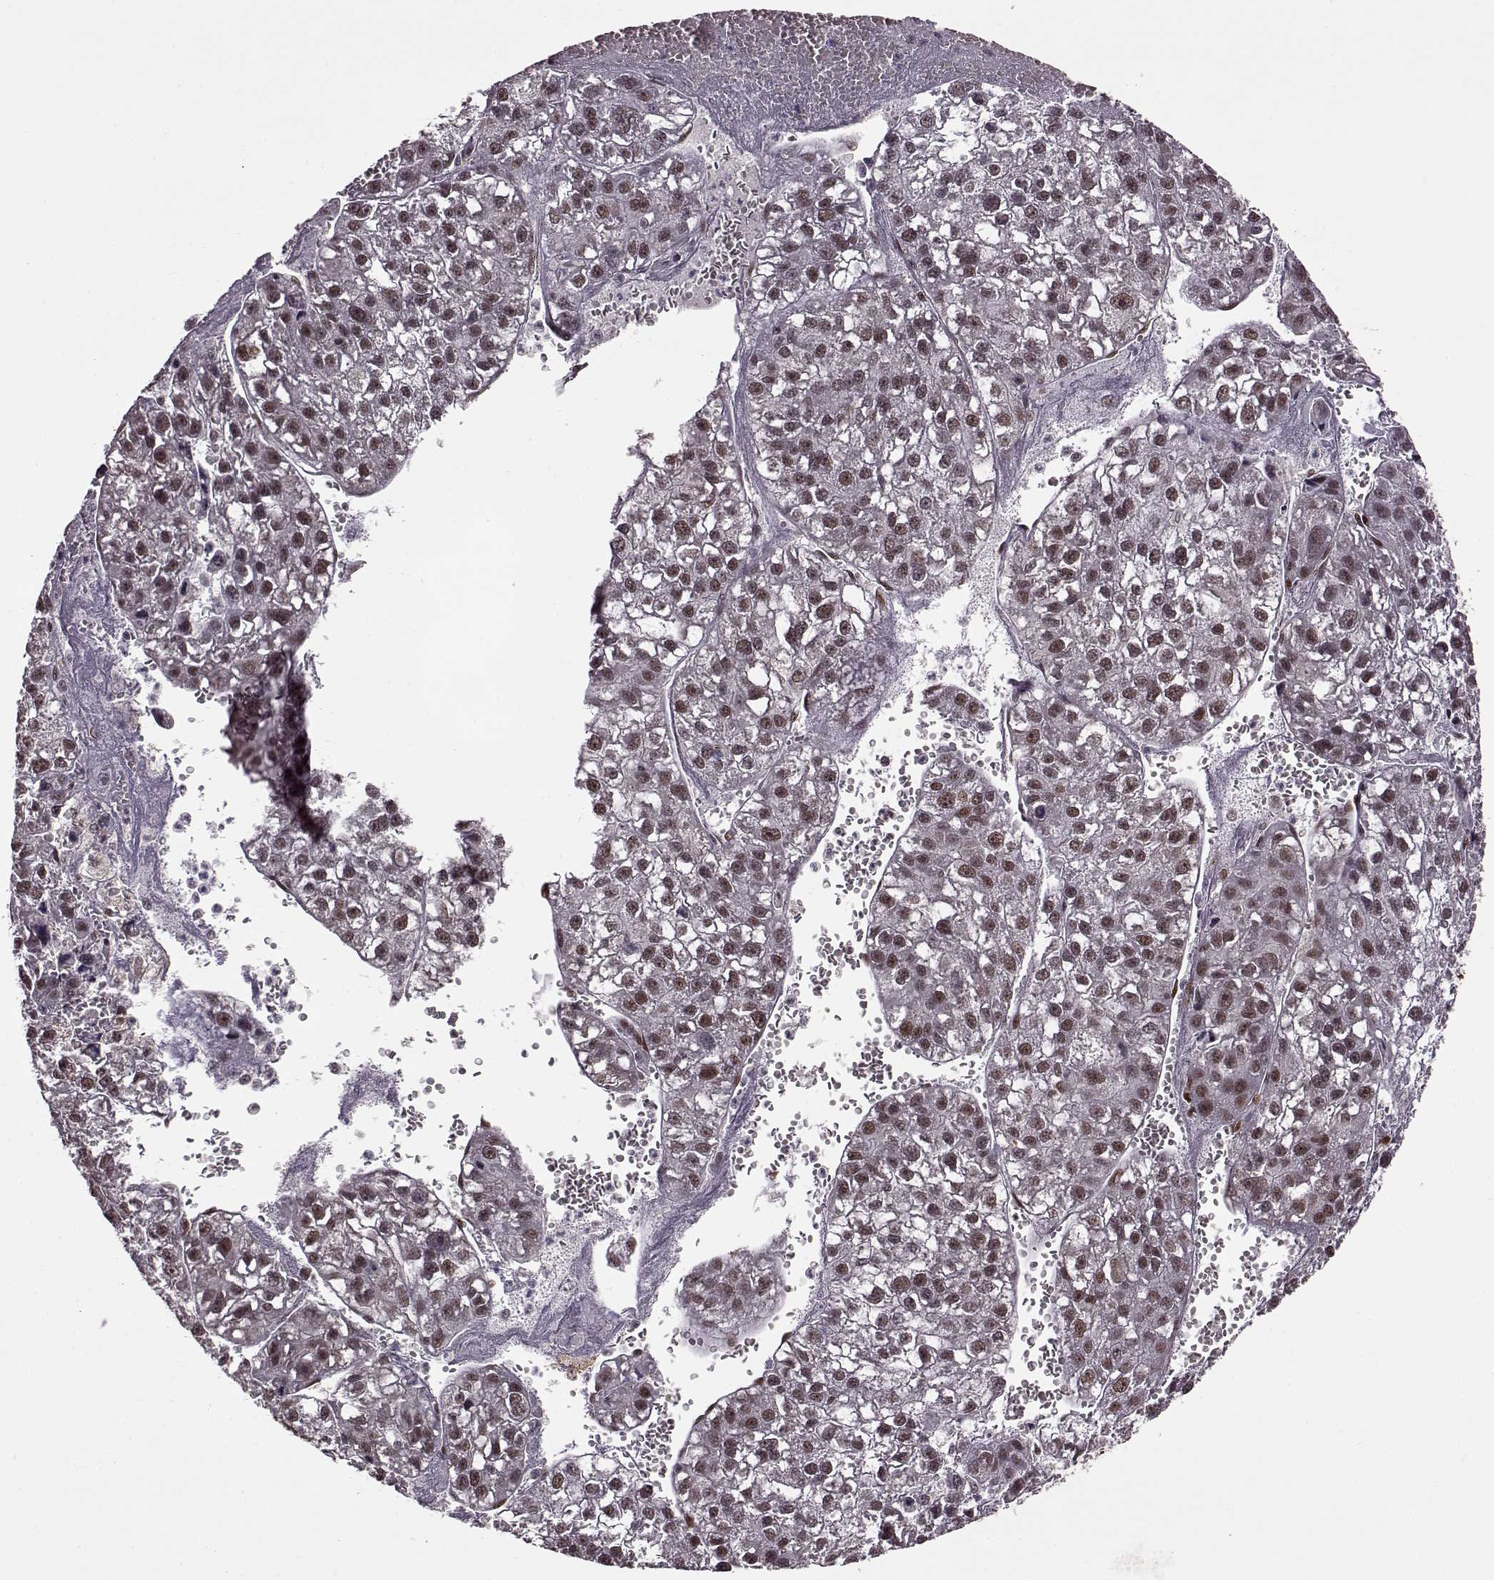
{"staining": {"intensity": "weak", "quantity": "25%-75%", "location": "nuclear"}, "tissue": "liver cancer", "cell_type": "Tumor cells", "image_type": "cancer", "snomed": [{"axis": "morphology", "description": "Carcinoma, Hepatocellular, NOS"}, {"axis": "topography", "description": "Liver"}], "caption": "IHC of human liver hepatocellular carcinoma displays low levels of weak nuclear positivity in approximately 25%-75% of tumor cells.", "gene": "FTO", "patient": {"sex": "female", "age": 70}}